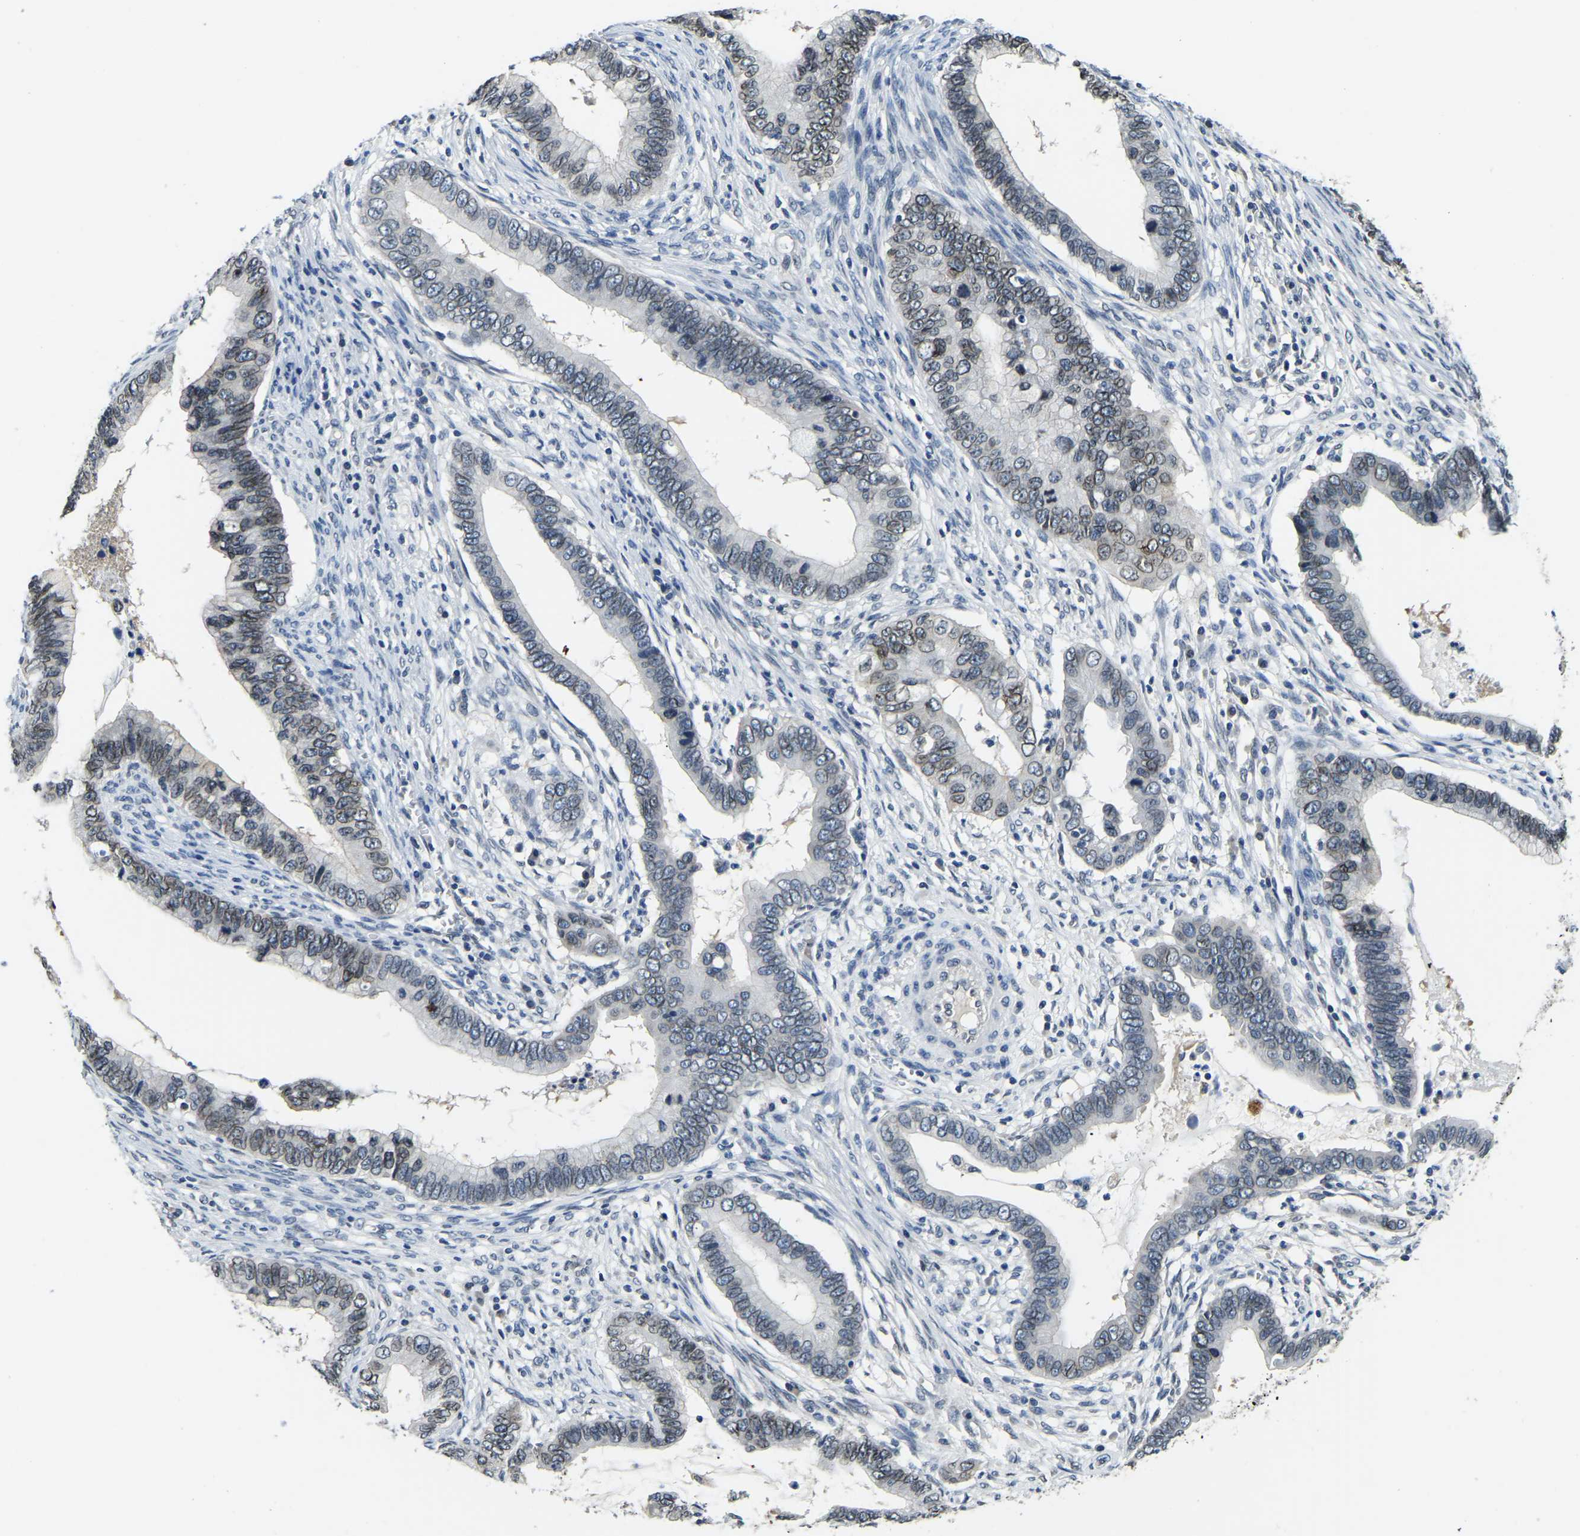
{"staining": {"intensity": "weak", "quantity": ">75%", "location": "cytoplasmic/membranous,nuclear"}, "tissue": "cervical cancer", "cell_type": "Tumor cells", "image_type": "cancer", "snomed": [{"axis": "morphology", "description": "Adenocarcinoma, NOS"}, {"axis": "topography", "description": "Cervix"}], "caption": "Adenocarcinoma (cervical) was stained to show a protein in brown. There is low levels of weak cytoplasmic/membranous and nuclear staining in about >75% of tumor cells. (brown staining indicates protein expression, while blue staining denotes nuclei).", "gene": "RANBP2", "patient": {"sex": "female", "age": 44}}